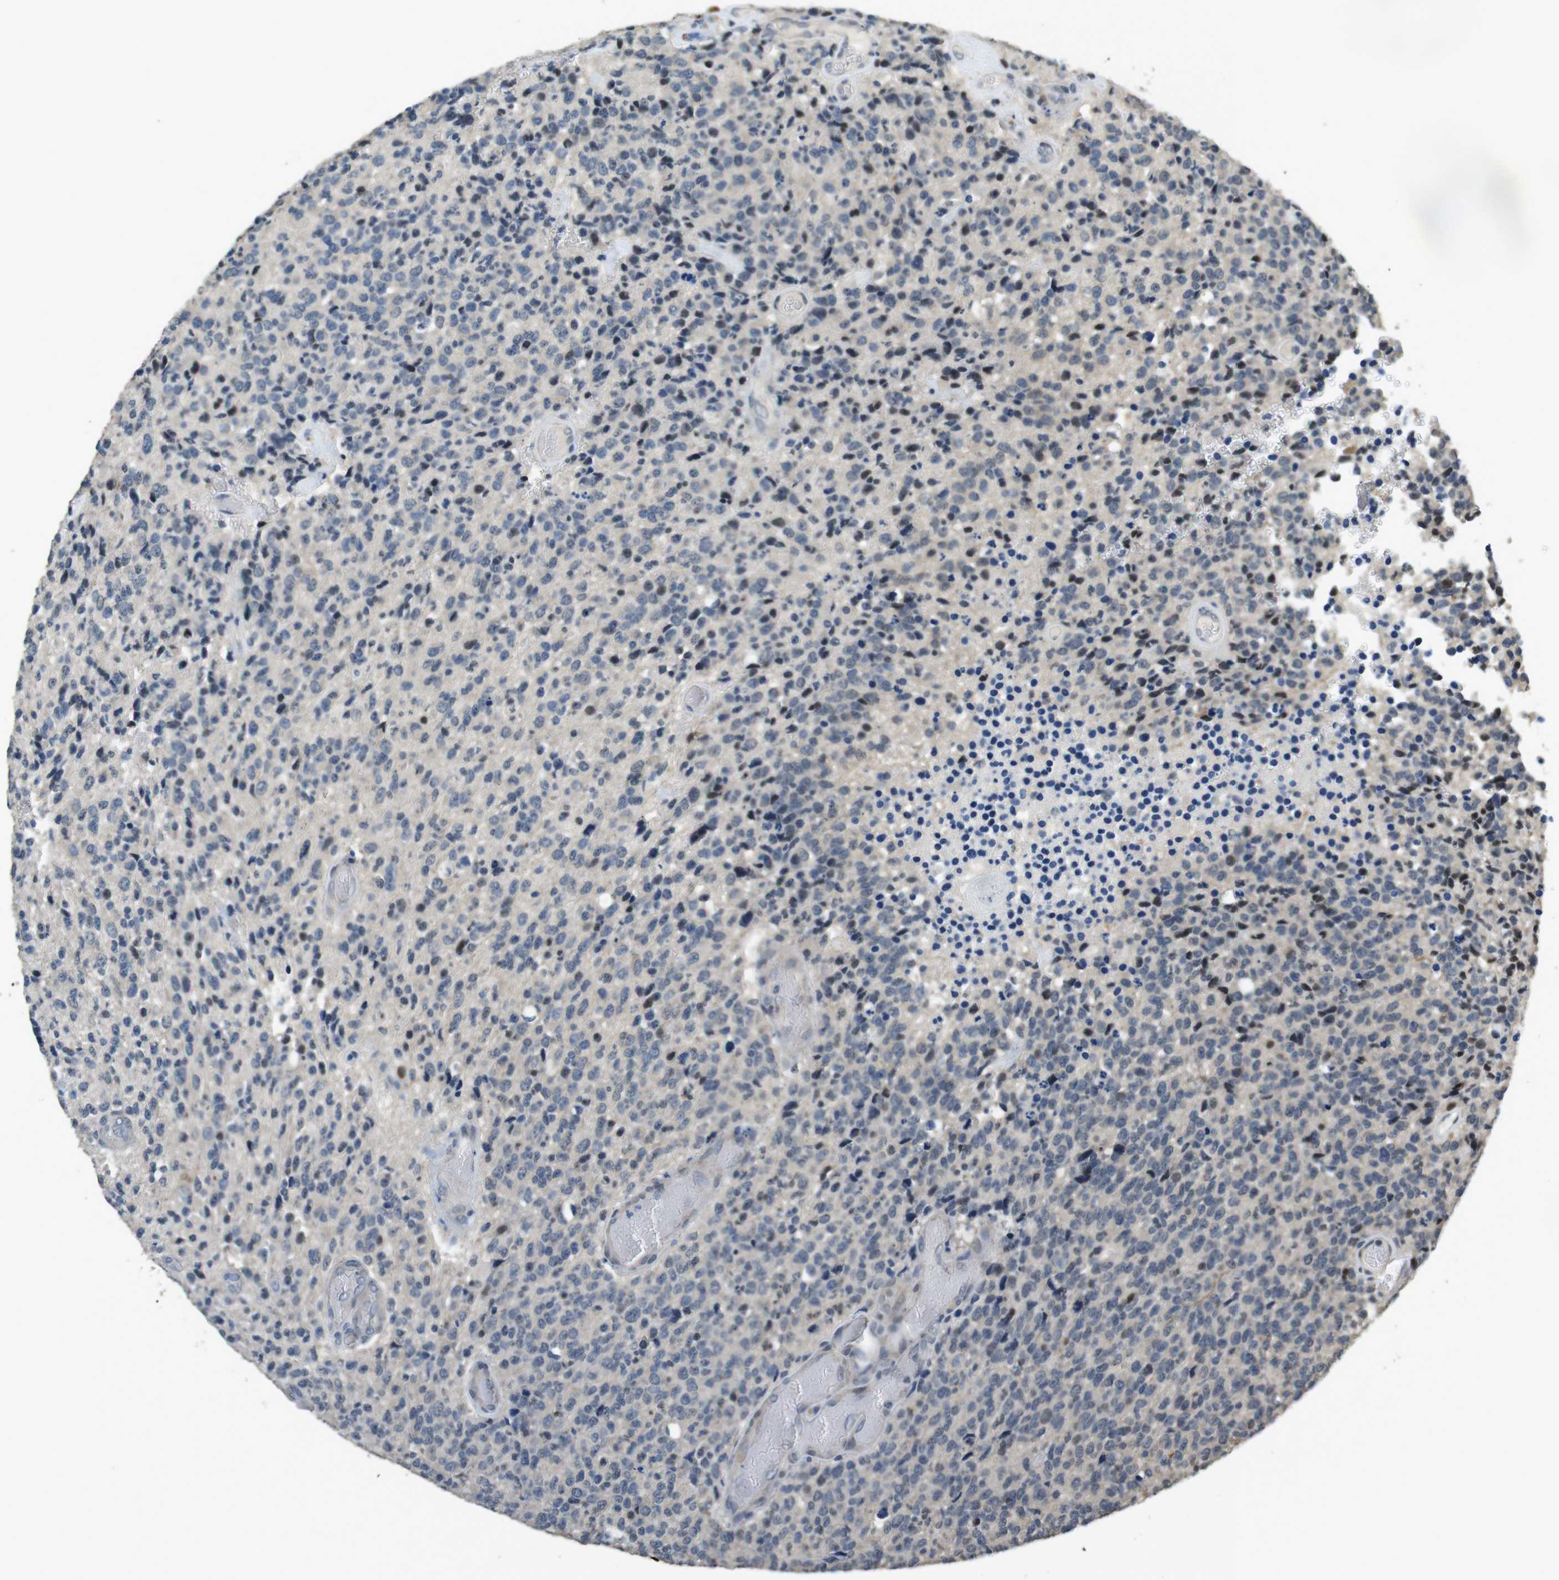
{"staining": {"intensity": "negative", "quantity": "none", "location": "none"}, "tissue": "glioma", "cell_type": "Tumor cells", "image_type": "cancer", "snomed": [{"axis": "morphology", "description": "Glioma, malignant, High grade"}, {"axis": "topography", "description": "pancreas cauda"}], "caption": "DAB (3,3'-diaminobenzidine) immunohistochemical staining of human glioma reveals no significant positivity in tumor cells.", "gene": "CLDN7", "patient": {"sex": "male", "age": 60}}